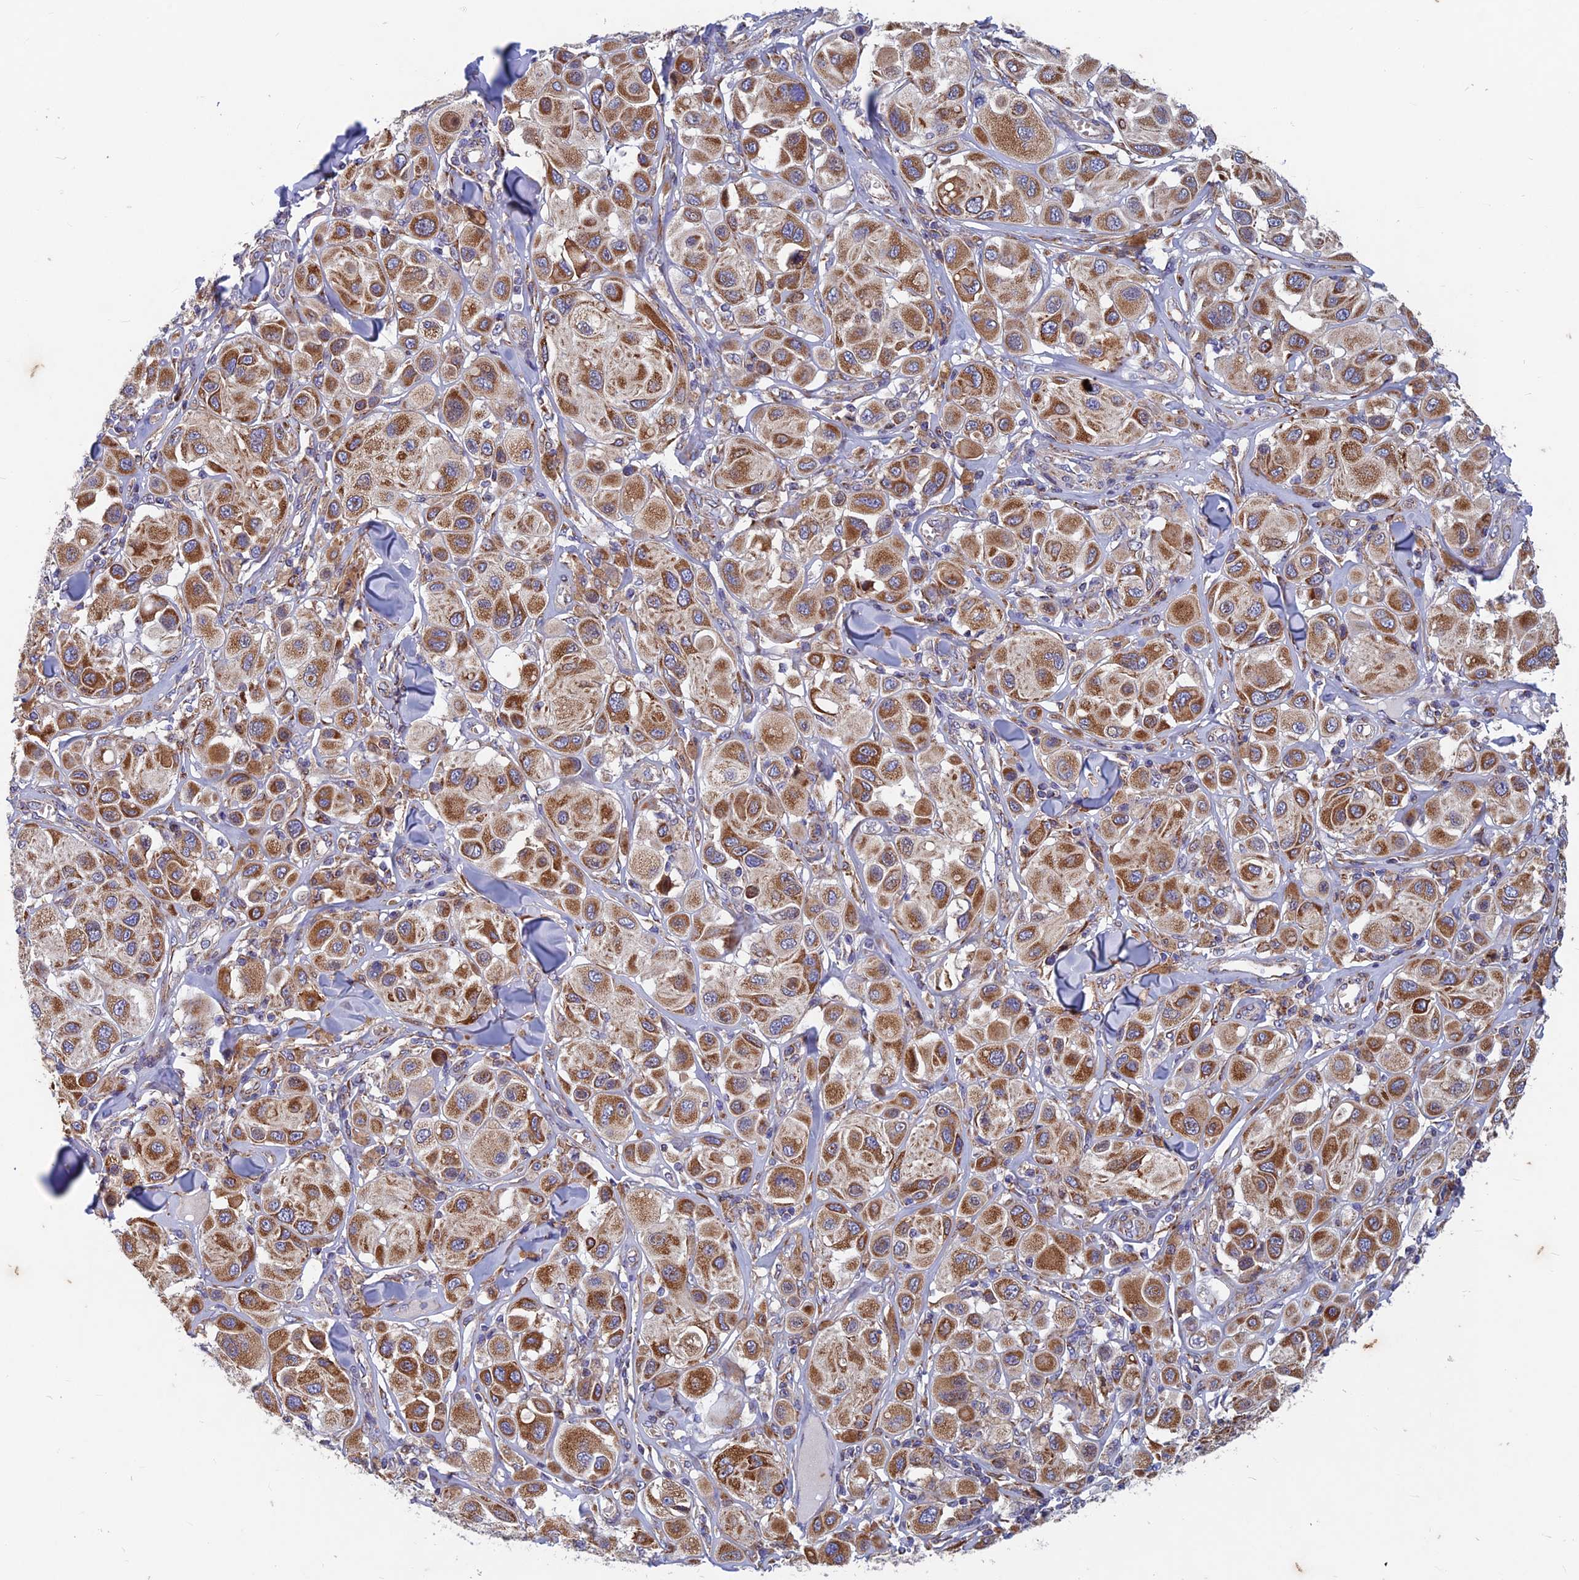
{"staining": {"intensity": "moderate", "quantity": ">75%", "location": "cytoplasmic/membranous"}, "tissue": "melanoma", "cell_type": "Tumor cells", "image_type": "cancer", "snomed": [{"axis": "morphology", "description": "Malignant melanoma, Metastatic site"}, {"axis": "topography", "description": "Skin"}], "caption": "Immunohistochemistry (IHC) histopathology image of melanoma stained for a protein (brown), which shows medium levels of moderate cytoplasmic/membranous expression in about >75% of tumor cells.", "gene": "AP4S1", "patient": {"sex": "male", "age": 41}}